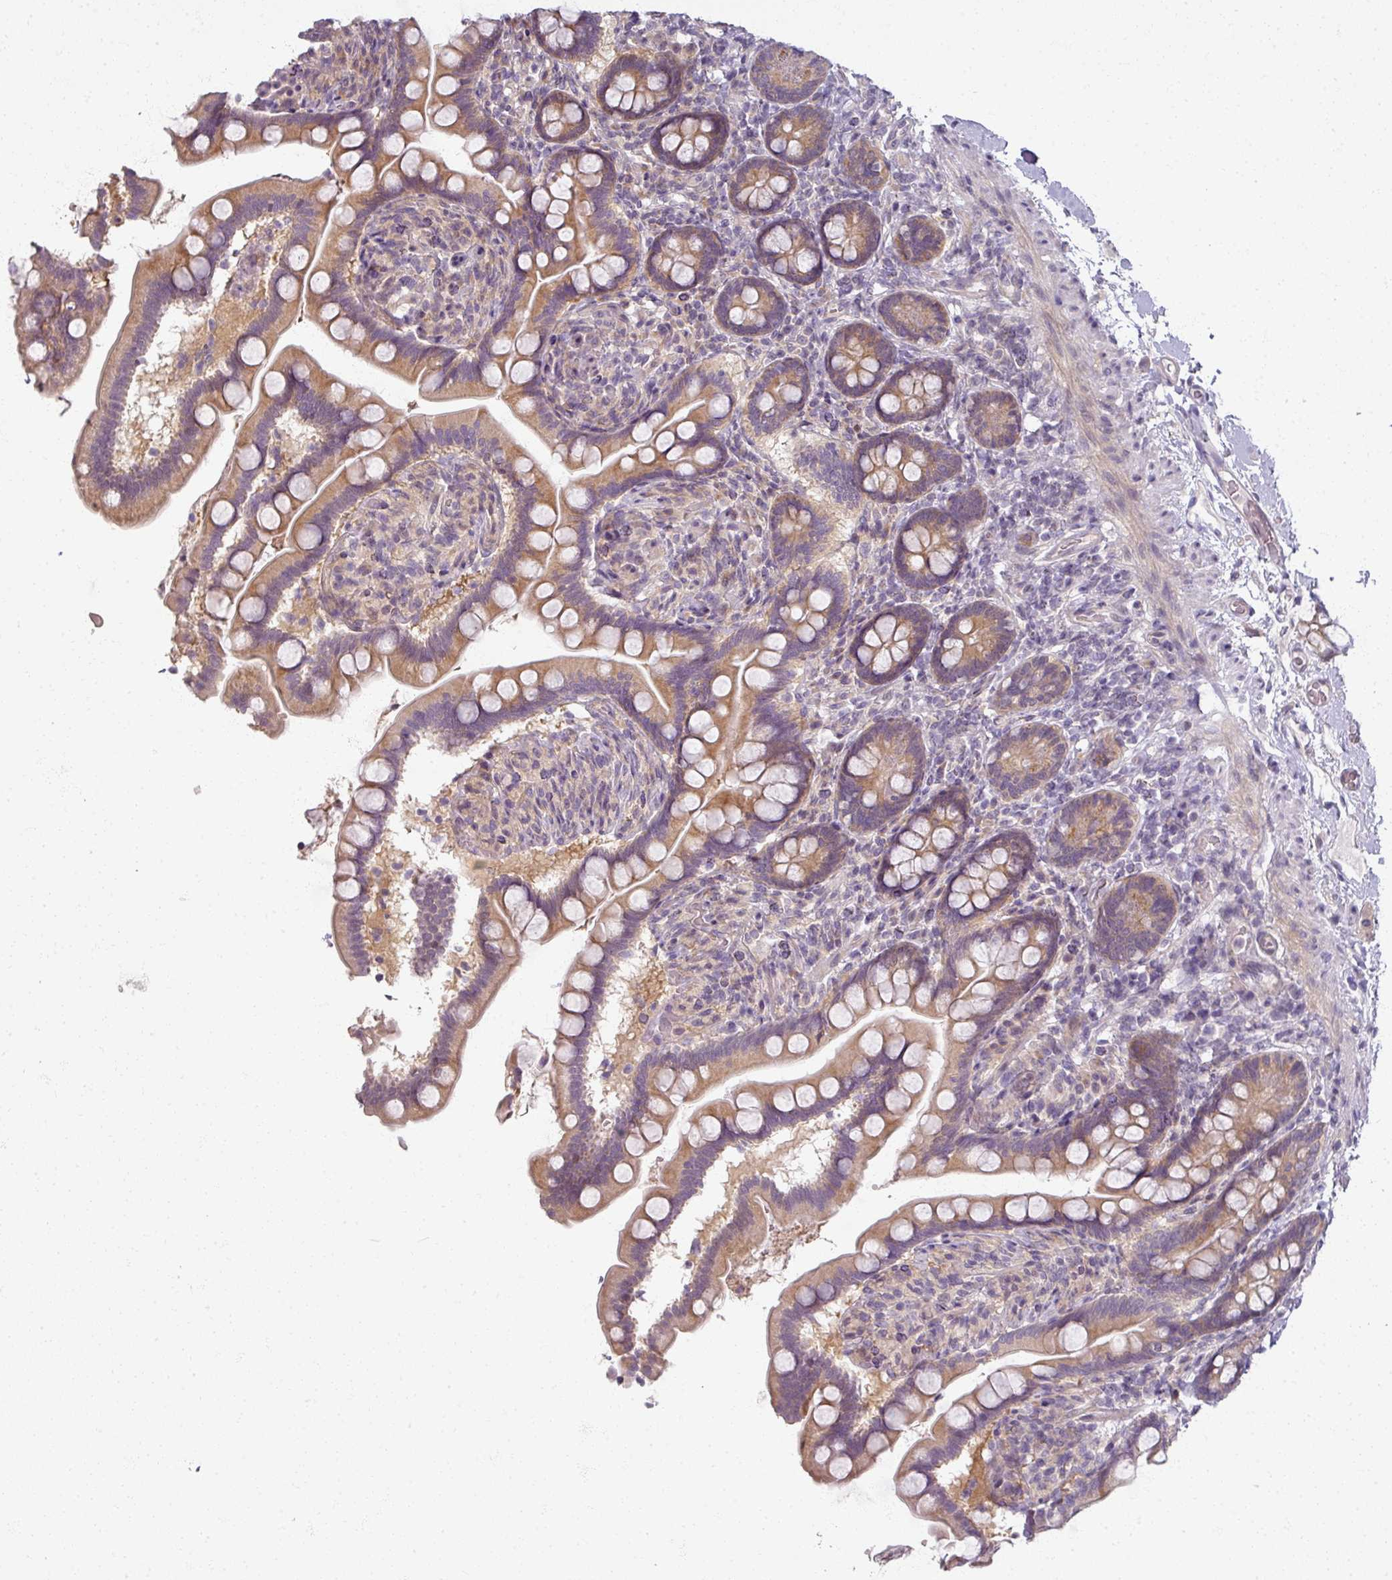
{"staining": {"intensity": "moderate", "quantity": ">75%", "location": "cytoplasmic/membranous"}, "tissue": "small intestine", "cell_type": "Glandular cells", "image_type": "normal", "snomed": [{"axis": "morphology", "description": "Normal tissue, NOS"}, {"axis": "topography", "description": "Small intestine"}], "caption": "Glandular cells display moderate cytoplasmic/membranous expression in about >75% of cells in benign small intestine.", "gene": "MYMK", "patient": {"sex": "female", "age": 64}}